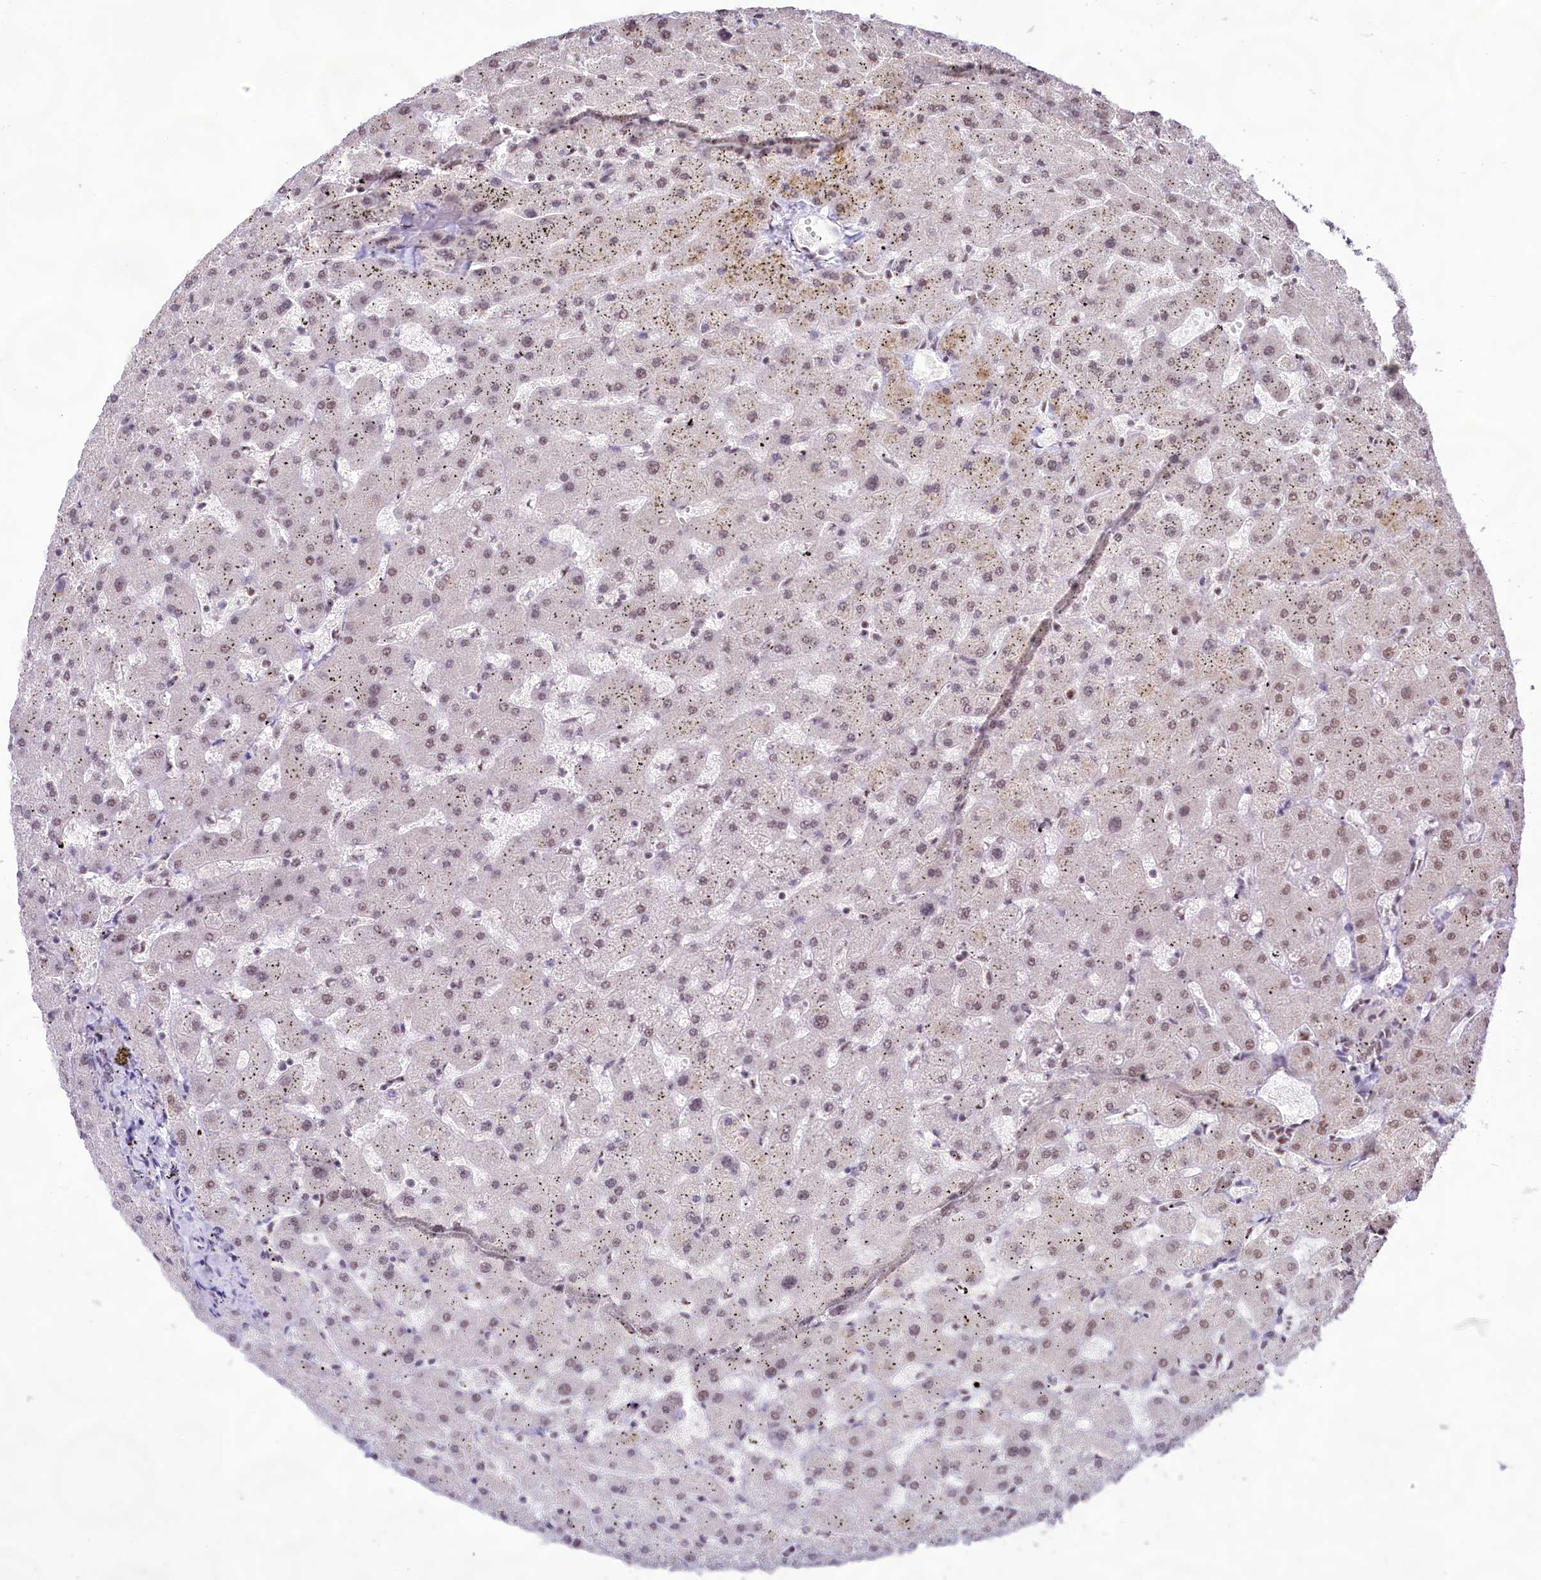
{"staining": {"intensity": "moderate", "quantity": ">75%", "location": "nuclear"}, "tissue": "liver", "cell_type": "Cholangiocytes", "image_type": "normal", "snomed": [{"axis": "morphology", "description": "Normal tissue, NOS"}, {"axis": "topography", "description": "Liver"}], "caption": "Protein analysis of normal liver exhibits moderate nuclear expression in about >75% of cholangiocytes. Using DAB (brown) and hematoxylin (blue) stains, captured at high magnification using brightfield microscopy.", "gene": "HIRA", "patient": {"sex": "female", "age": 63}}